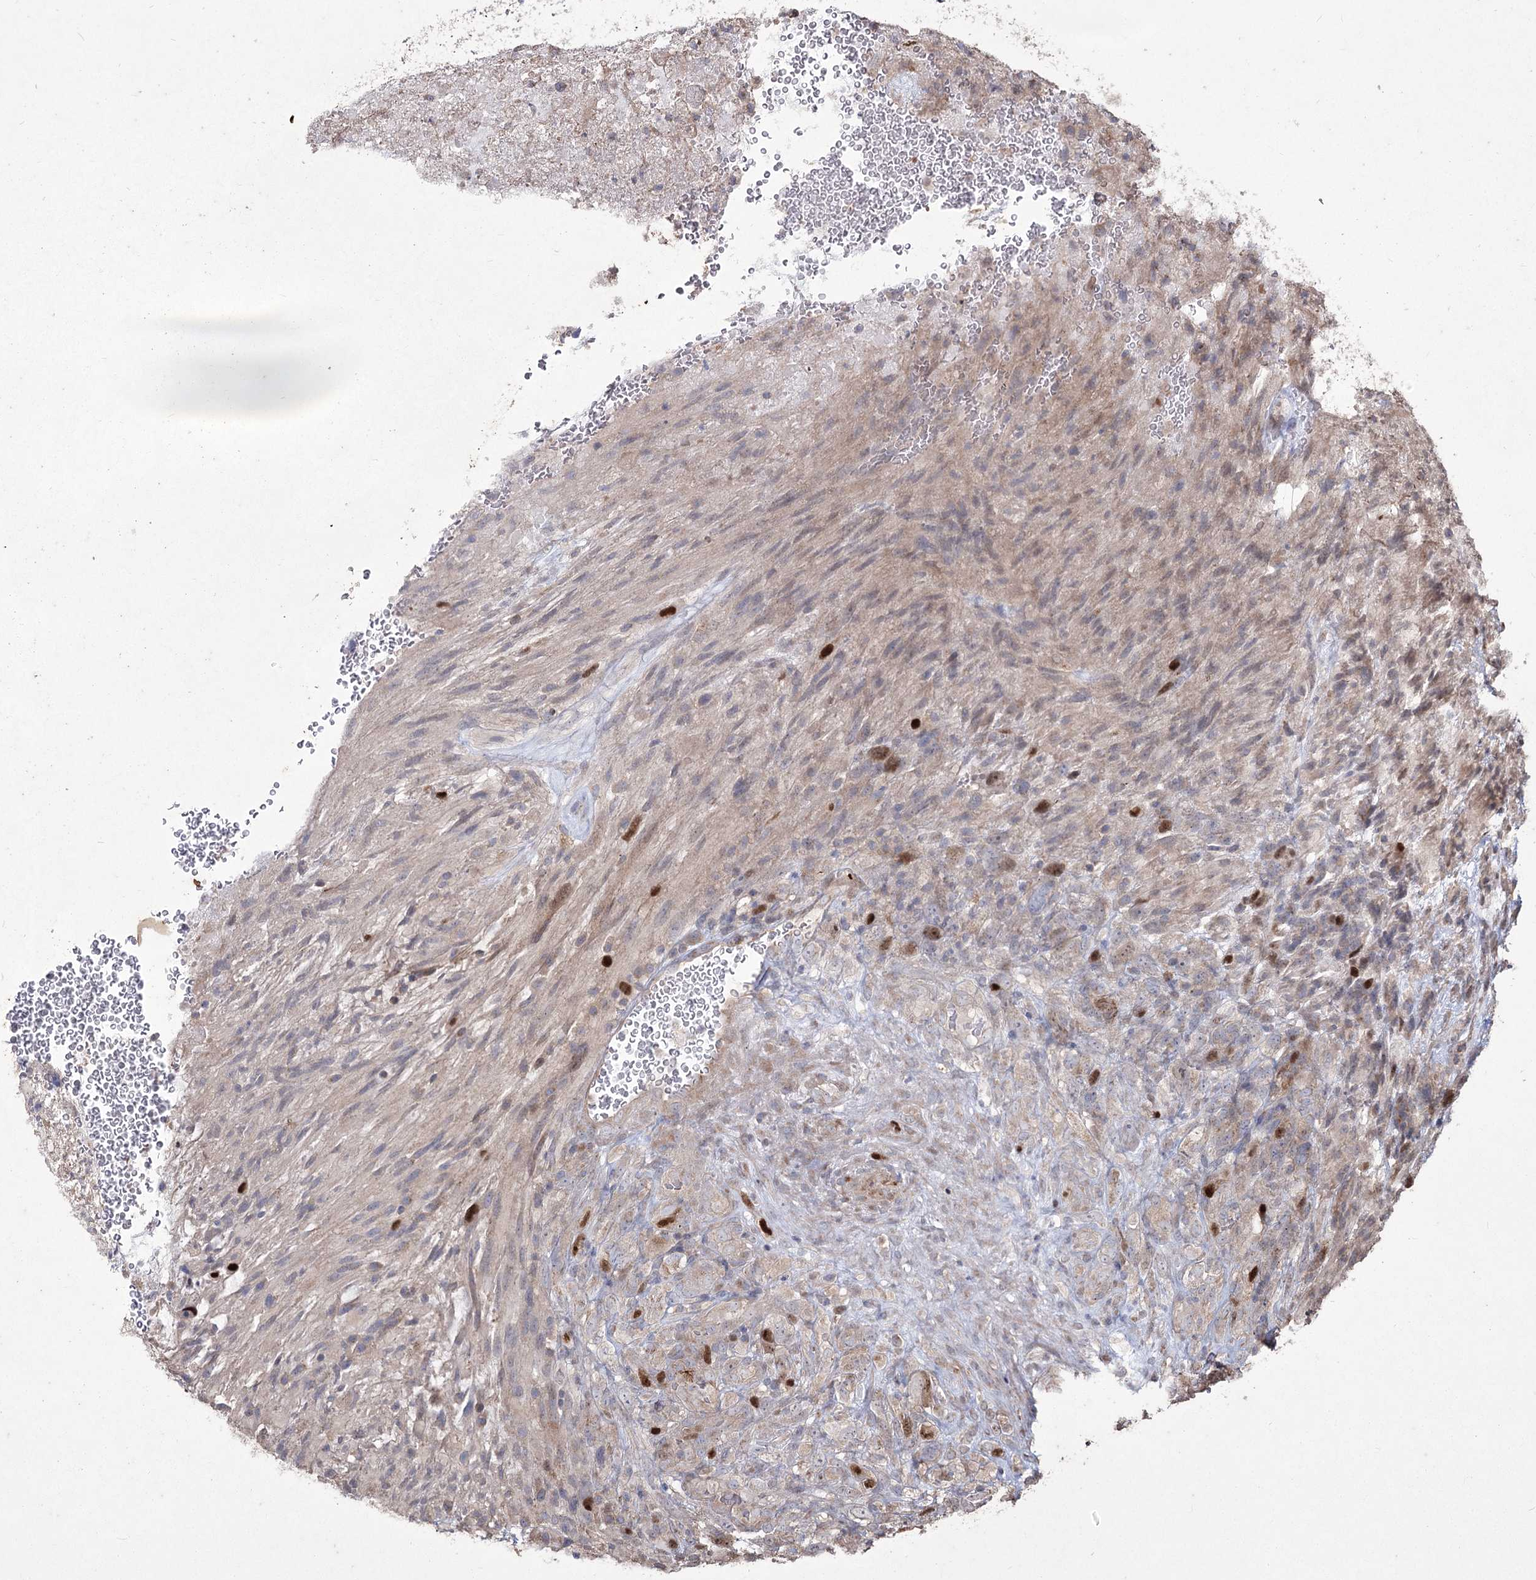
{"staining": {"intensity": "moderate", "quantity": "<25%", "location": "nuclear"}, "tissue": "glioma", "cell_type": "Tumor cells", "image_type": "cancer", "snomed": [{"axis": "morphology", "description": "Glioma, malignant, High grade"}, {"axis": "topography", "description": "Brain"}], "caption": "A photomicrograph showing moderate nuclear expression in about <25% of tumor cells in glioma, as visualized by brown immunohistochemical staining.", "gene": "PRC1", "patient": {"sex": "male", "age": 61}}